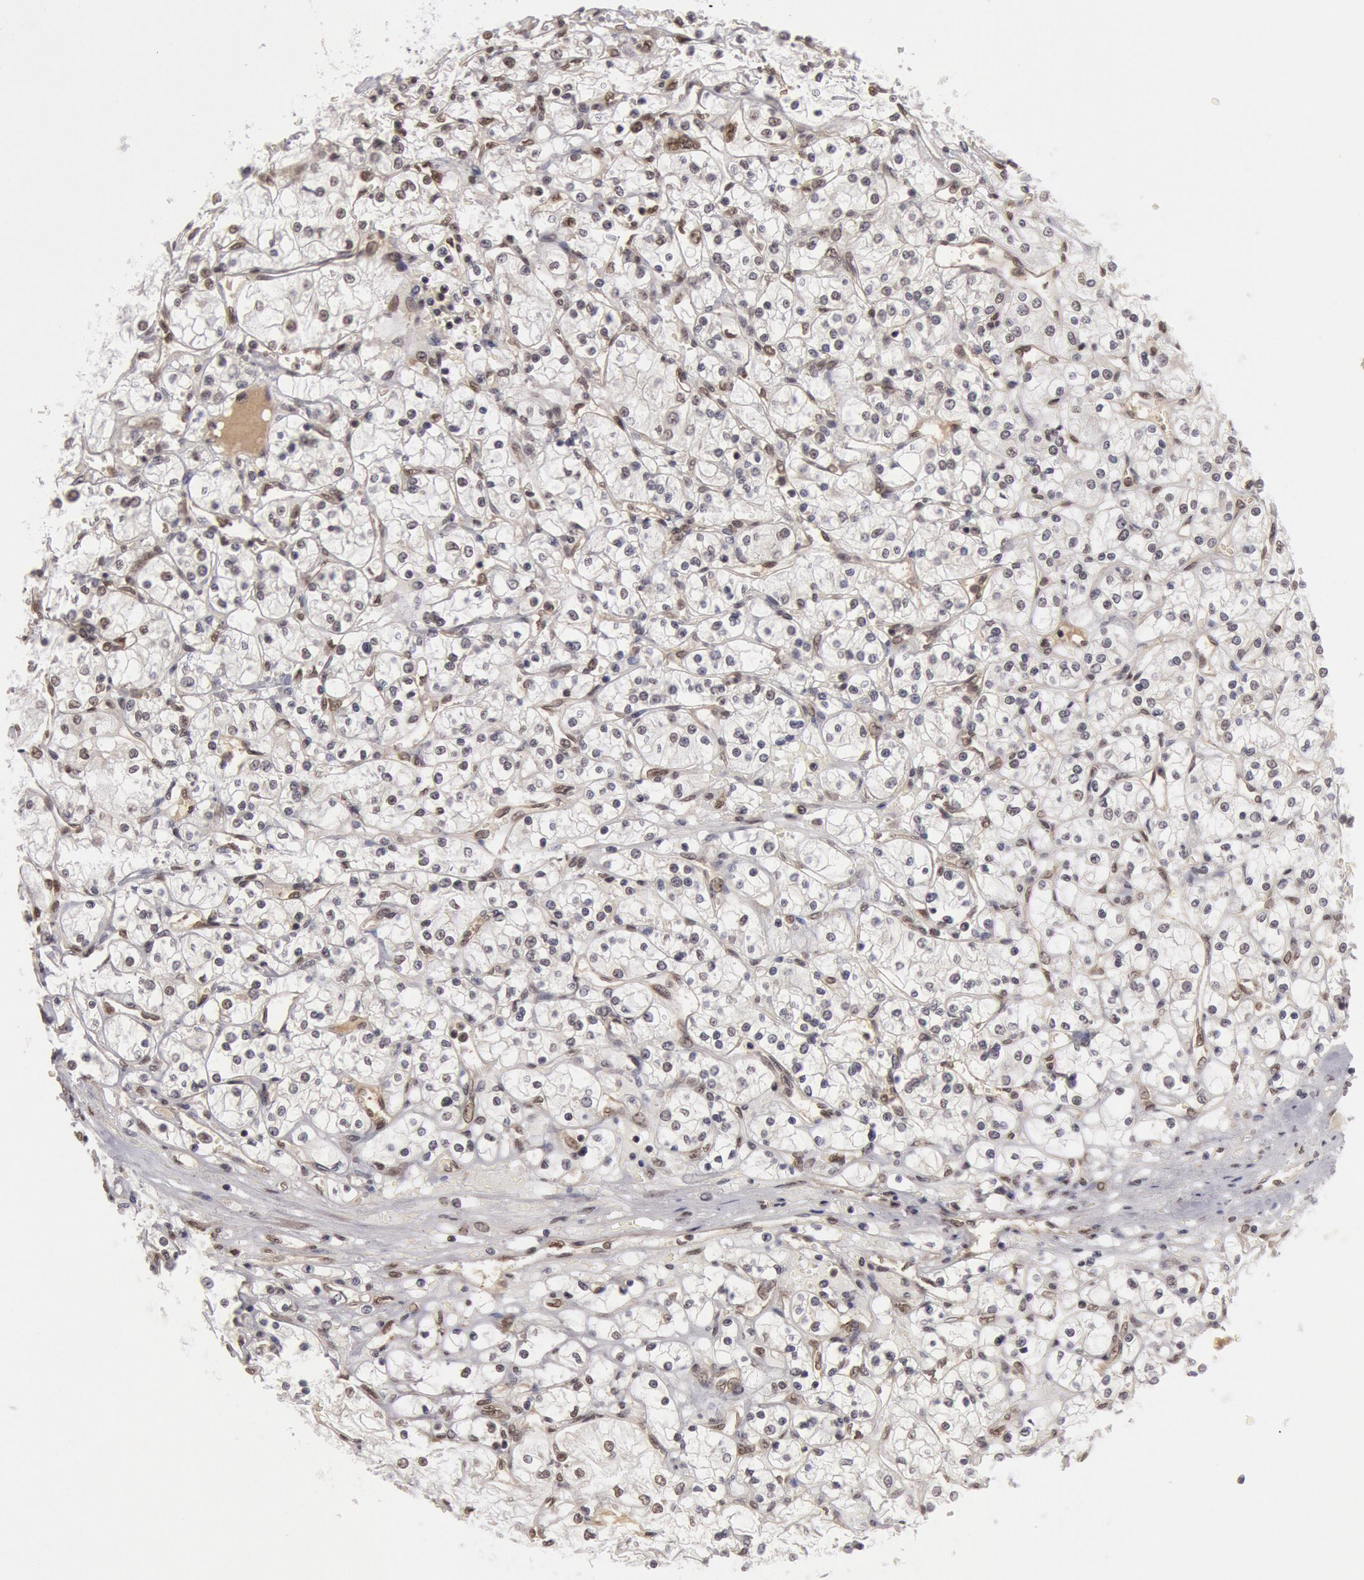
{"staining": {"intensity": "negative", "quantity": "none", "location": "none"}, "tissue": "renal cancer", "cell_type": "Tumor cells", "image_type": "cancer", "snomed": [{"axis": "morphology", "description": "Adenocarcinoma, NOS"}, {"axis": "topography", "description": "Kidney"}], "caption": "Tumor cells are negative for protein expression in human renal cancer (adenocarcinoma).", "gene": "PPP4R3B", "patient": {"sex": "male", "age": 61}}